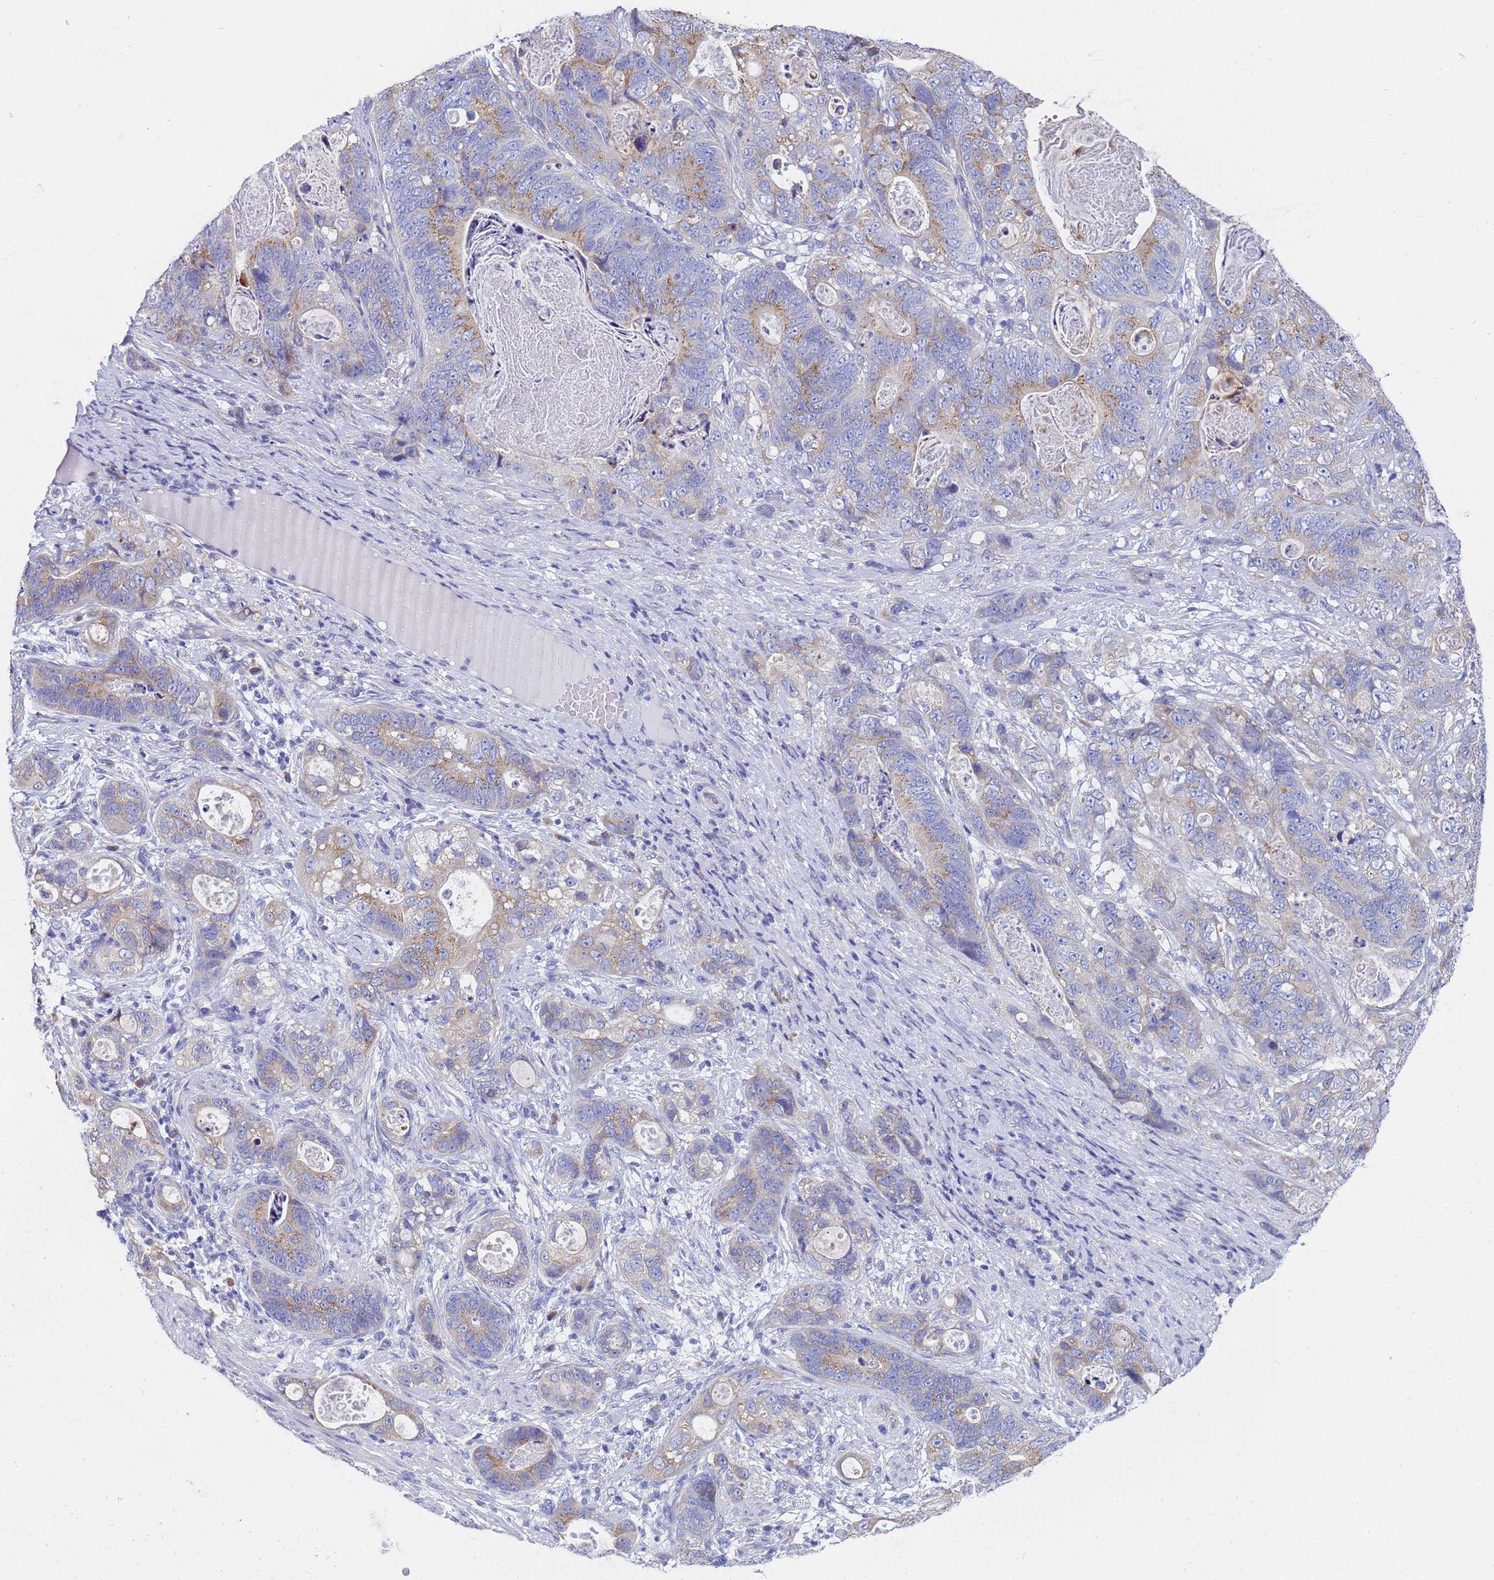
{"staining": {"intensity": "moderate", "quantity": "25%-75%", "location": "cytoplasmic/membranous"}, "tissue": "stomach cancer", "cell_type": "Tumor cells", "image_type": "cancer", "snomed": [{"axis": "morphology", "description": "Normal tissue, NOS"}, {"axis": "morphology", "description": "Adenocarcinoma, NOS"}, {"axis": "topography", "description": "Stomach"}], "caption": "Moderate cytoplasmic/membranous protein expression is seen in approximately 25%-75% of tumor cells in stomach adenocarcinoma. (IHC, brightfield microscopy, high magnification).", "gene": "TM4SF4", "patient": {"sex": "female", "age": 89}}